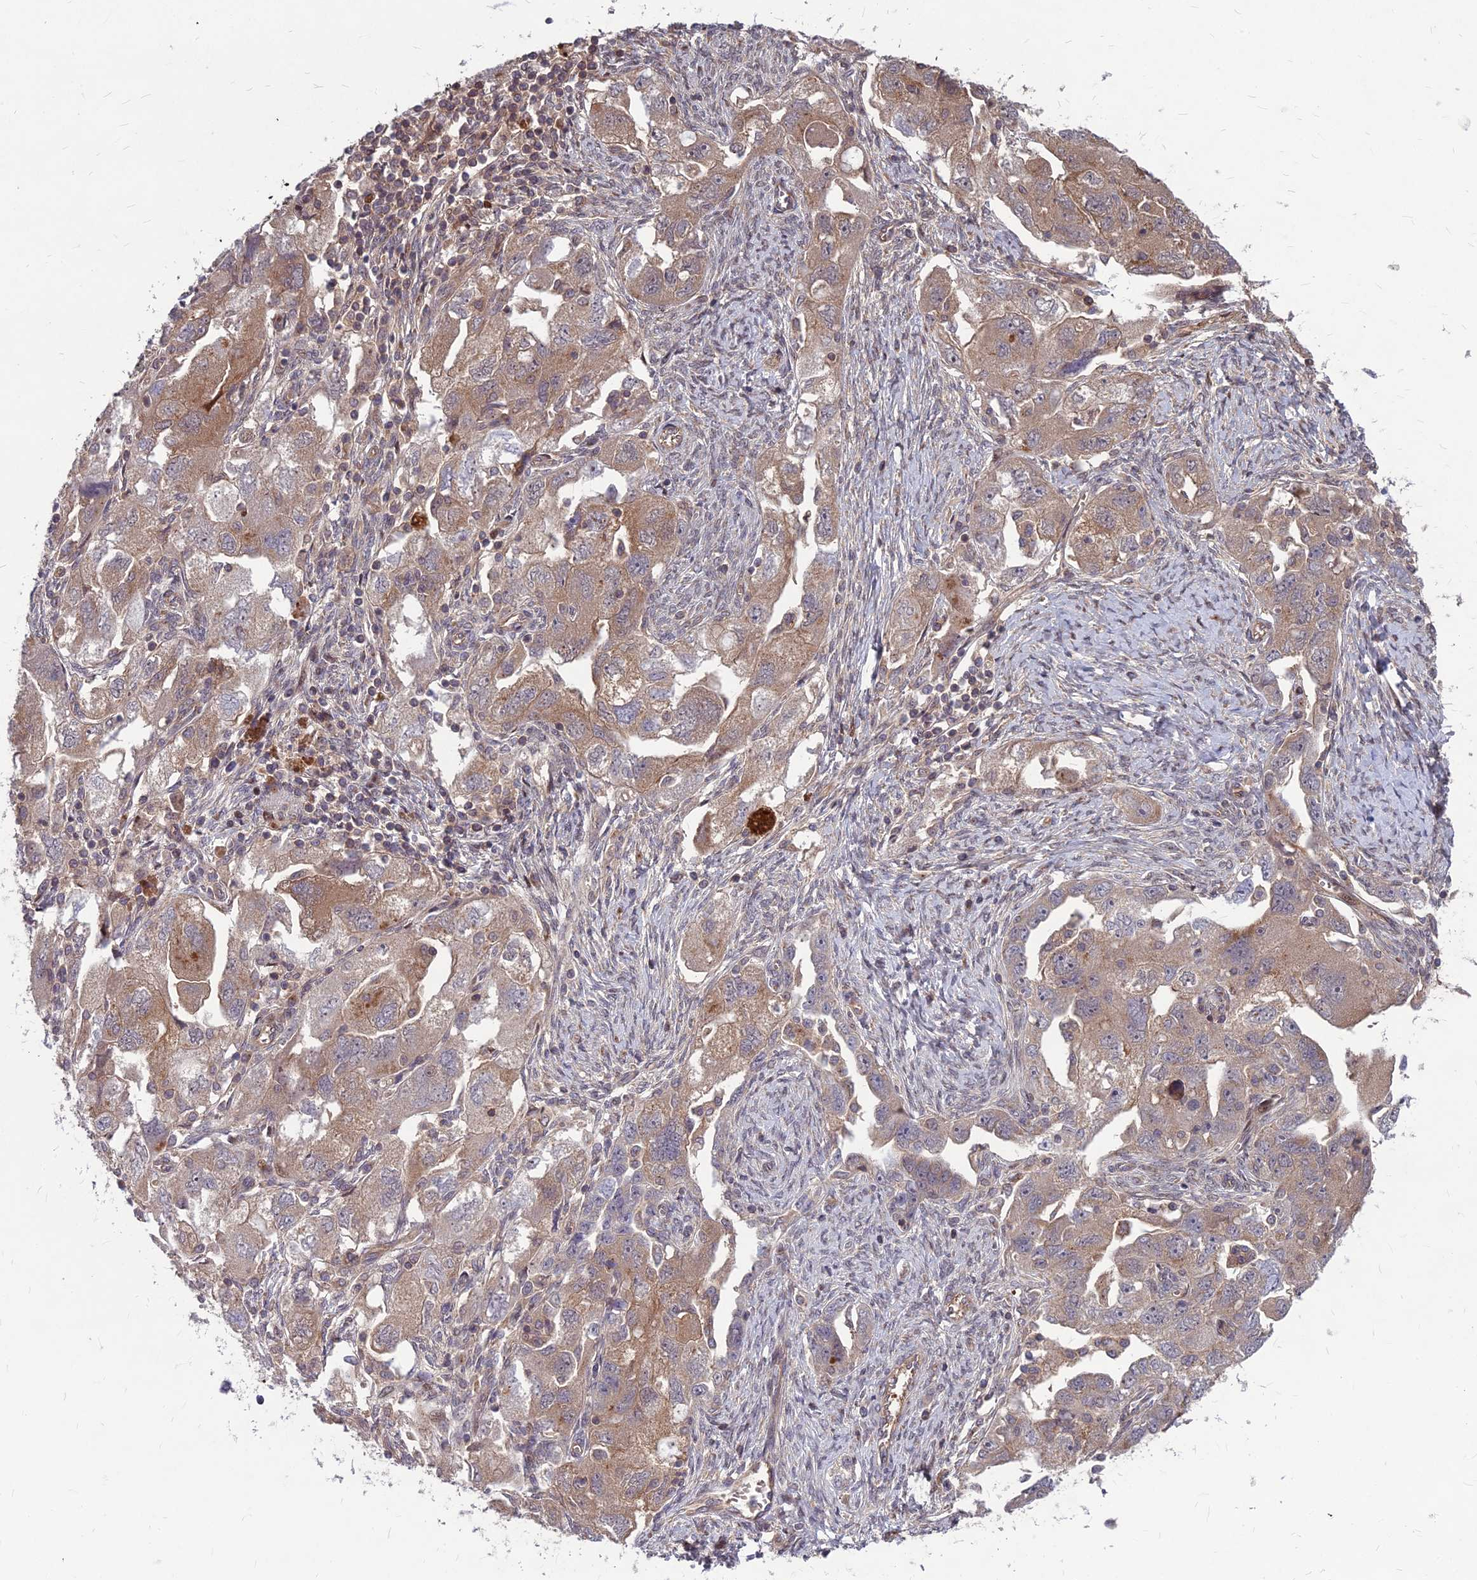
{"staining": {"intensity": "moderate", "quantity": "25%-75%", "location": "cytoplasmic/membranous"}, "tissue": "ovarian cancer", "cell_type": "Tumor cells", "image_type": "cancer", "snomed": [{"axis": "morphology", "description": "Carcinoma, NOS"}, {"axis": "morphology", "description": "Cystadenocarcinoma, serous, NOS"}, {"axis": "topography", "description": "Ovary"}], "caption": "Ovarian cancer tissue displays moderate cytoplasmic/membranous positivity in approximately 25%-75% of tumor cells The staining was performed using DAB (3,3'-diaminobenzidine) to visualize the protein expression in brown, while the nuclei were stained in blue with hematoxylin (Magnification: 20x).", "gene": "MFSD8", "patient": {"sex": "female", "age": 69}}